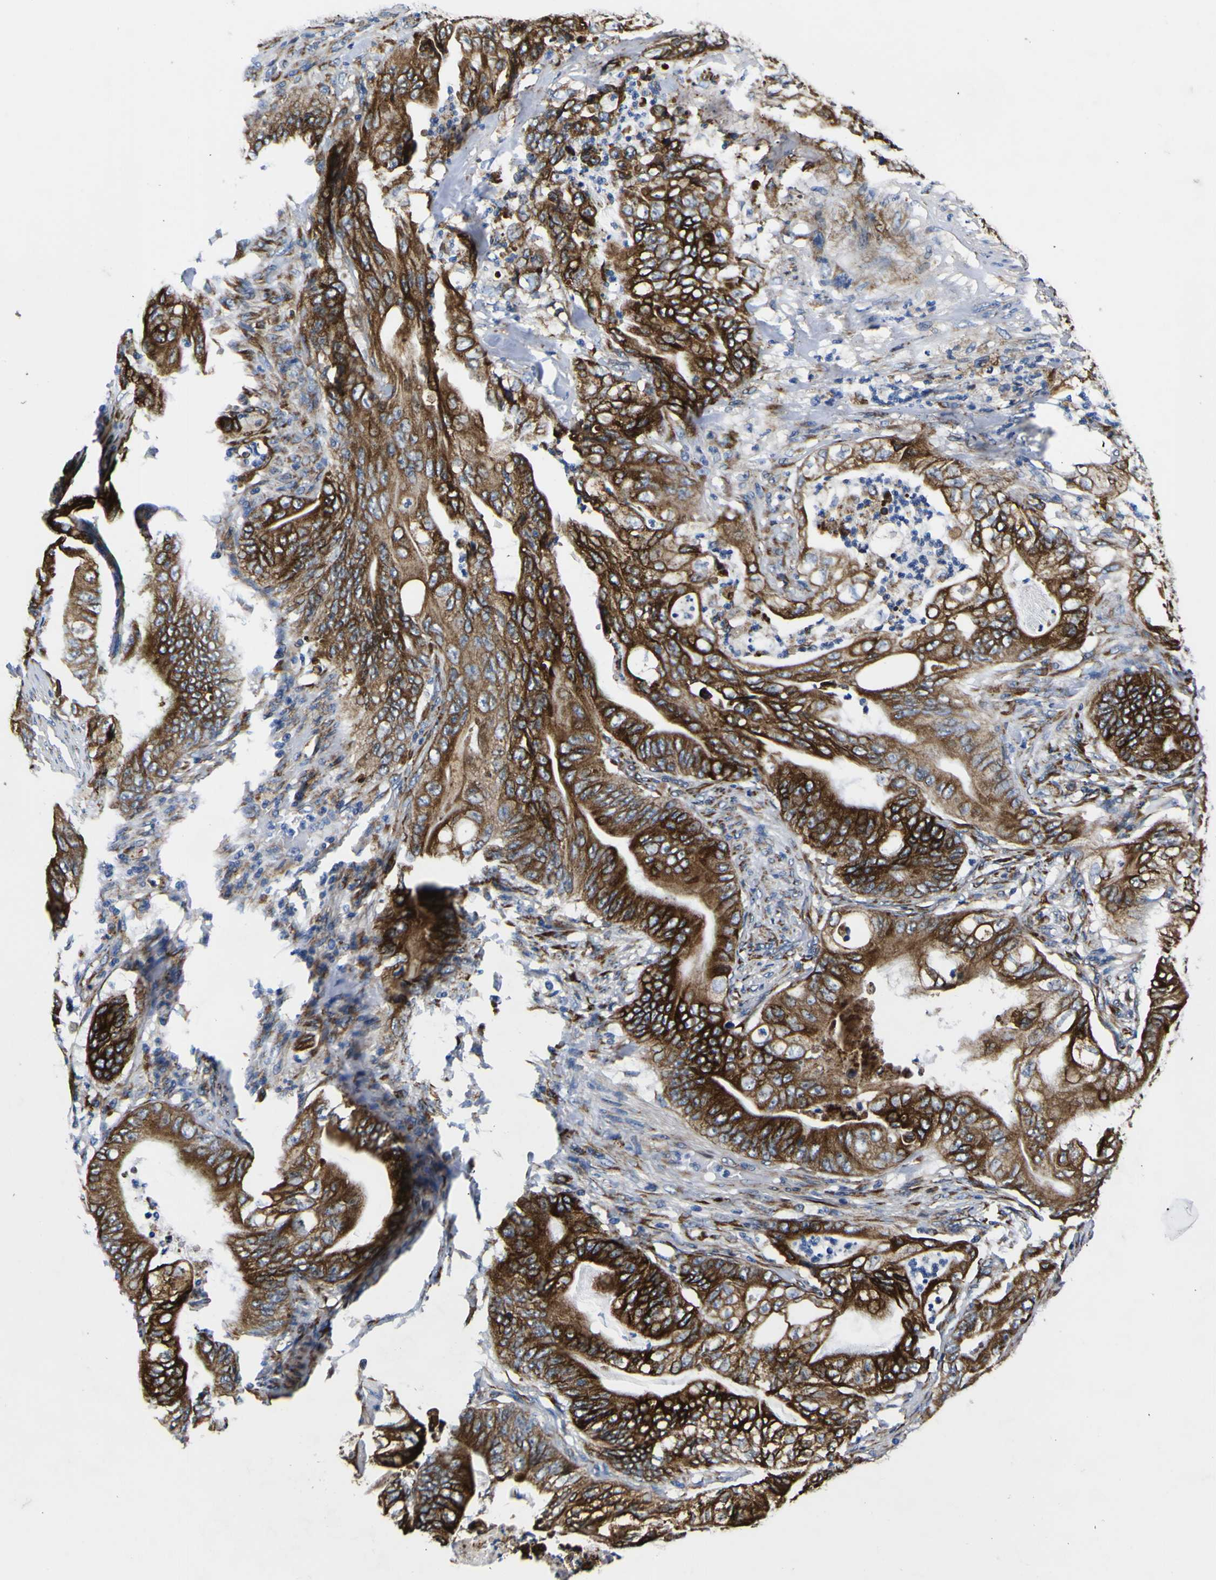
{"staining": {"intensity": "strong", "quantity": ">75%", "location": "cytoplasmic/membranous"}, "tissue": "stomach cancer", "cell_type": "Tumor cells", "image_type": "cancer", "snomed": [{"axis": "morphology", "description": "Adenocarcinoma, NOS"}, {"axis": "topography", "description": "Stomach"}], "caption": "Immunohistochemical staining of adenocarcinoma (stomach) displays high levels of strong cytoplasmic/membranous protein positivity in approximately >75% of tumor cells.", "gene": "SCD", "patient": {"sex": "female", "age": 73}}